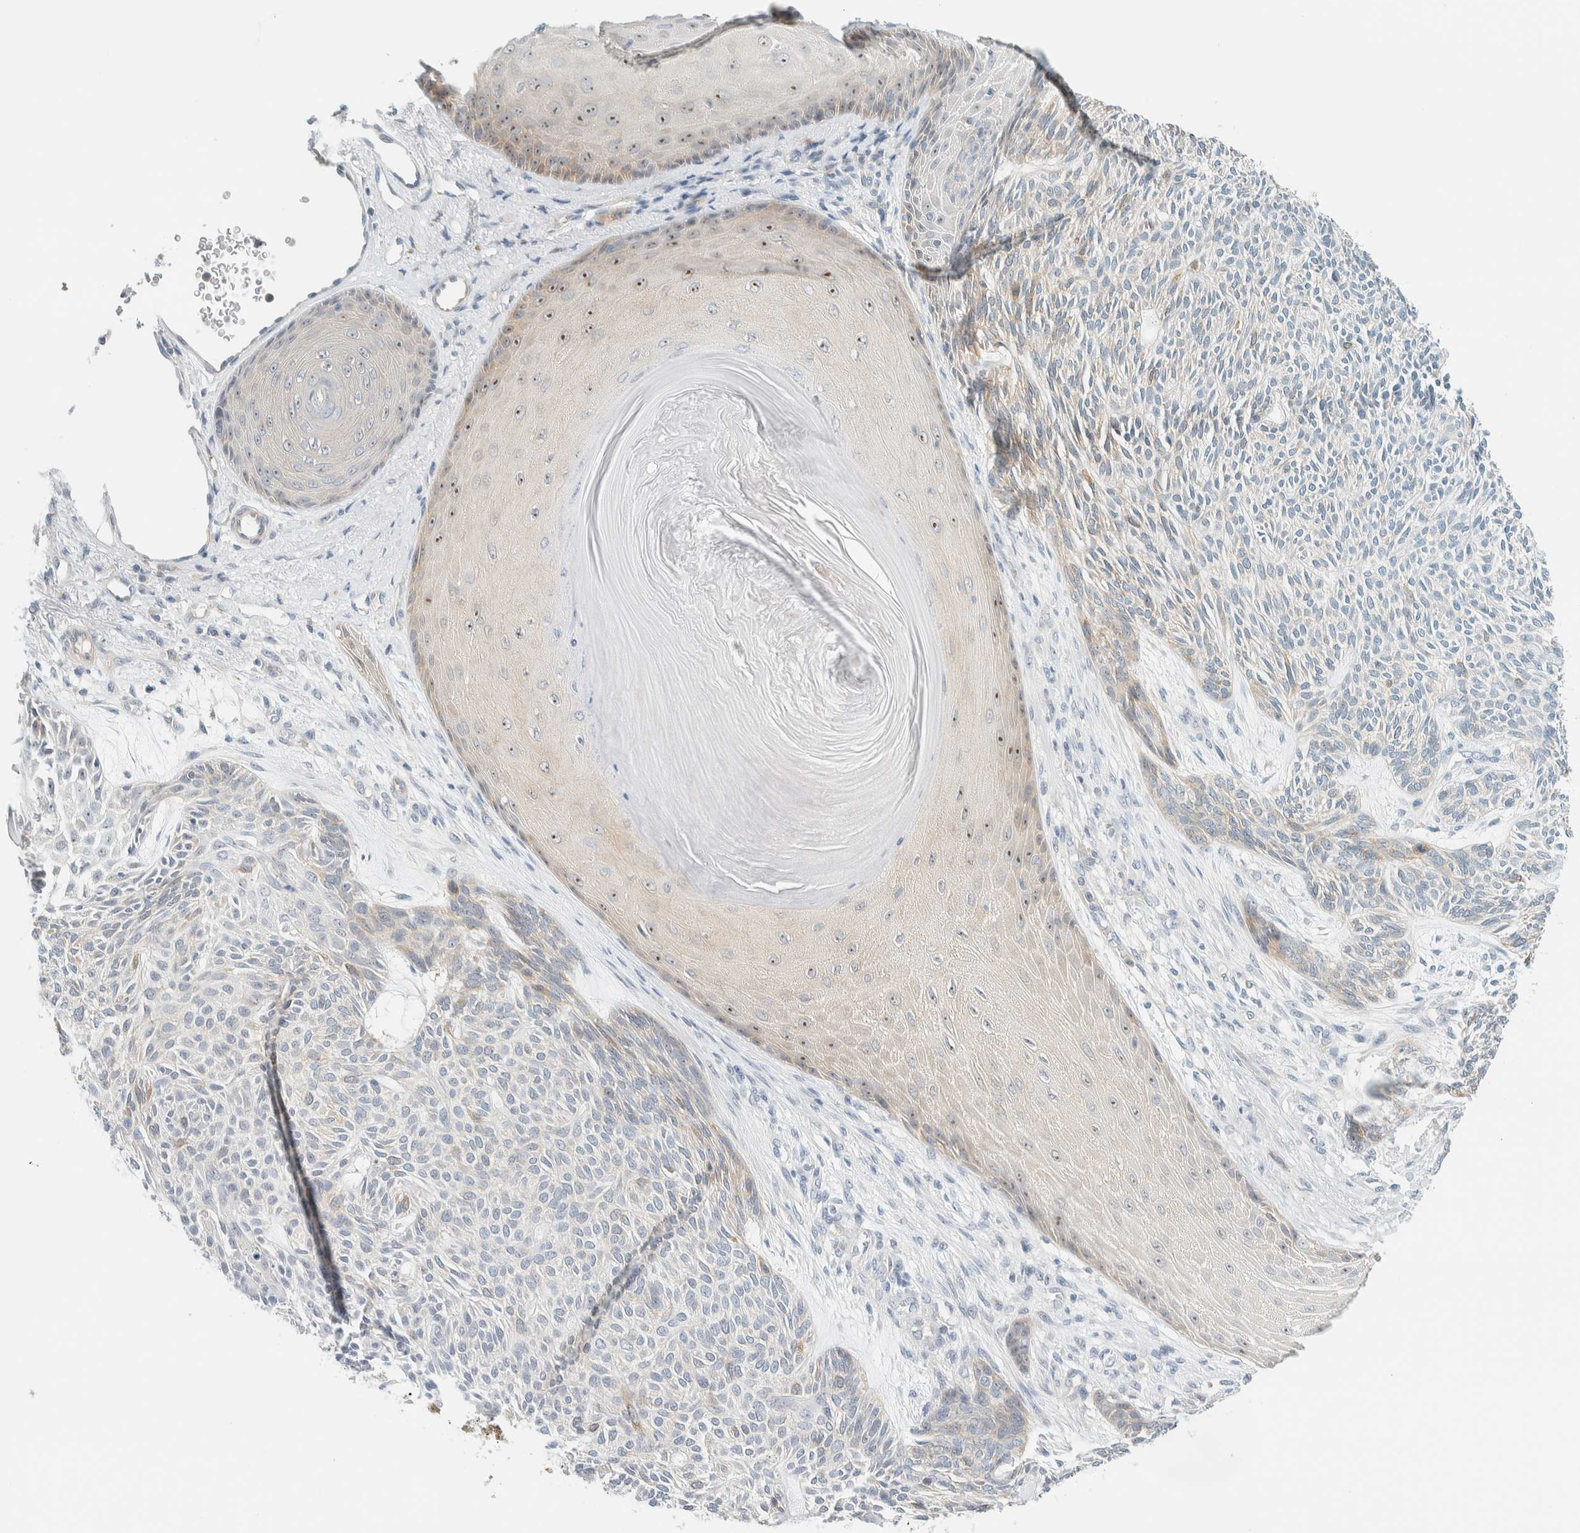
{"staining": {"intensity": "negative", "quantity": "none", "location": "none"}, "tissue": "skin cancer", "cell_type": "Tumor cells", "image_type": "cancer", "snomed": [{"axis": "morphology", "description": "Basal cell carcinoma"}, {"axis": "topography", "description": "Skin"}], "caption": "Photomicrograph shows no protein positivity in tumor cells of skin cancer (basal cell carcinoma) tissue.", "gene": "NDE1", "patient": {"sex": "male", "age": 55}}